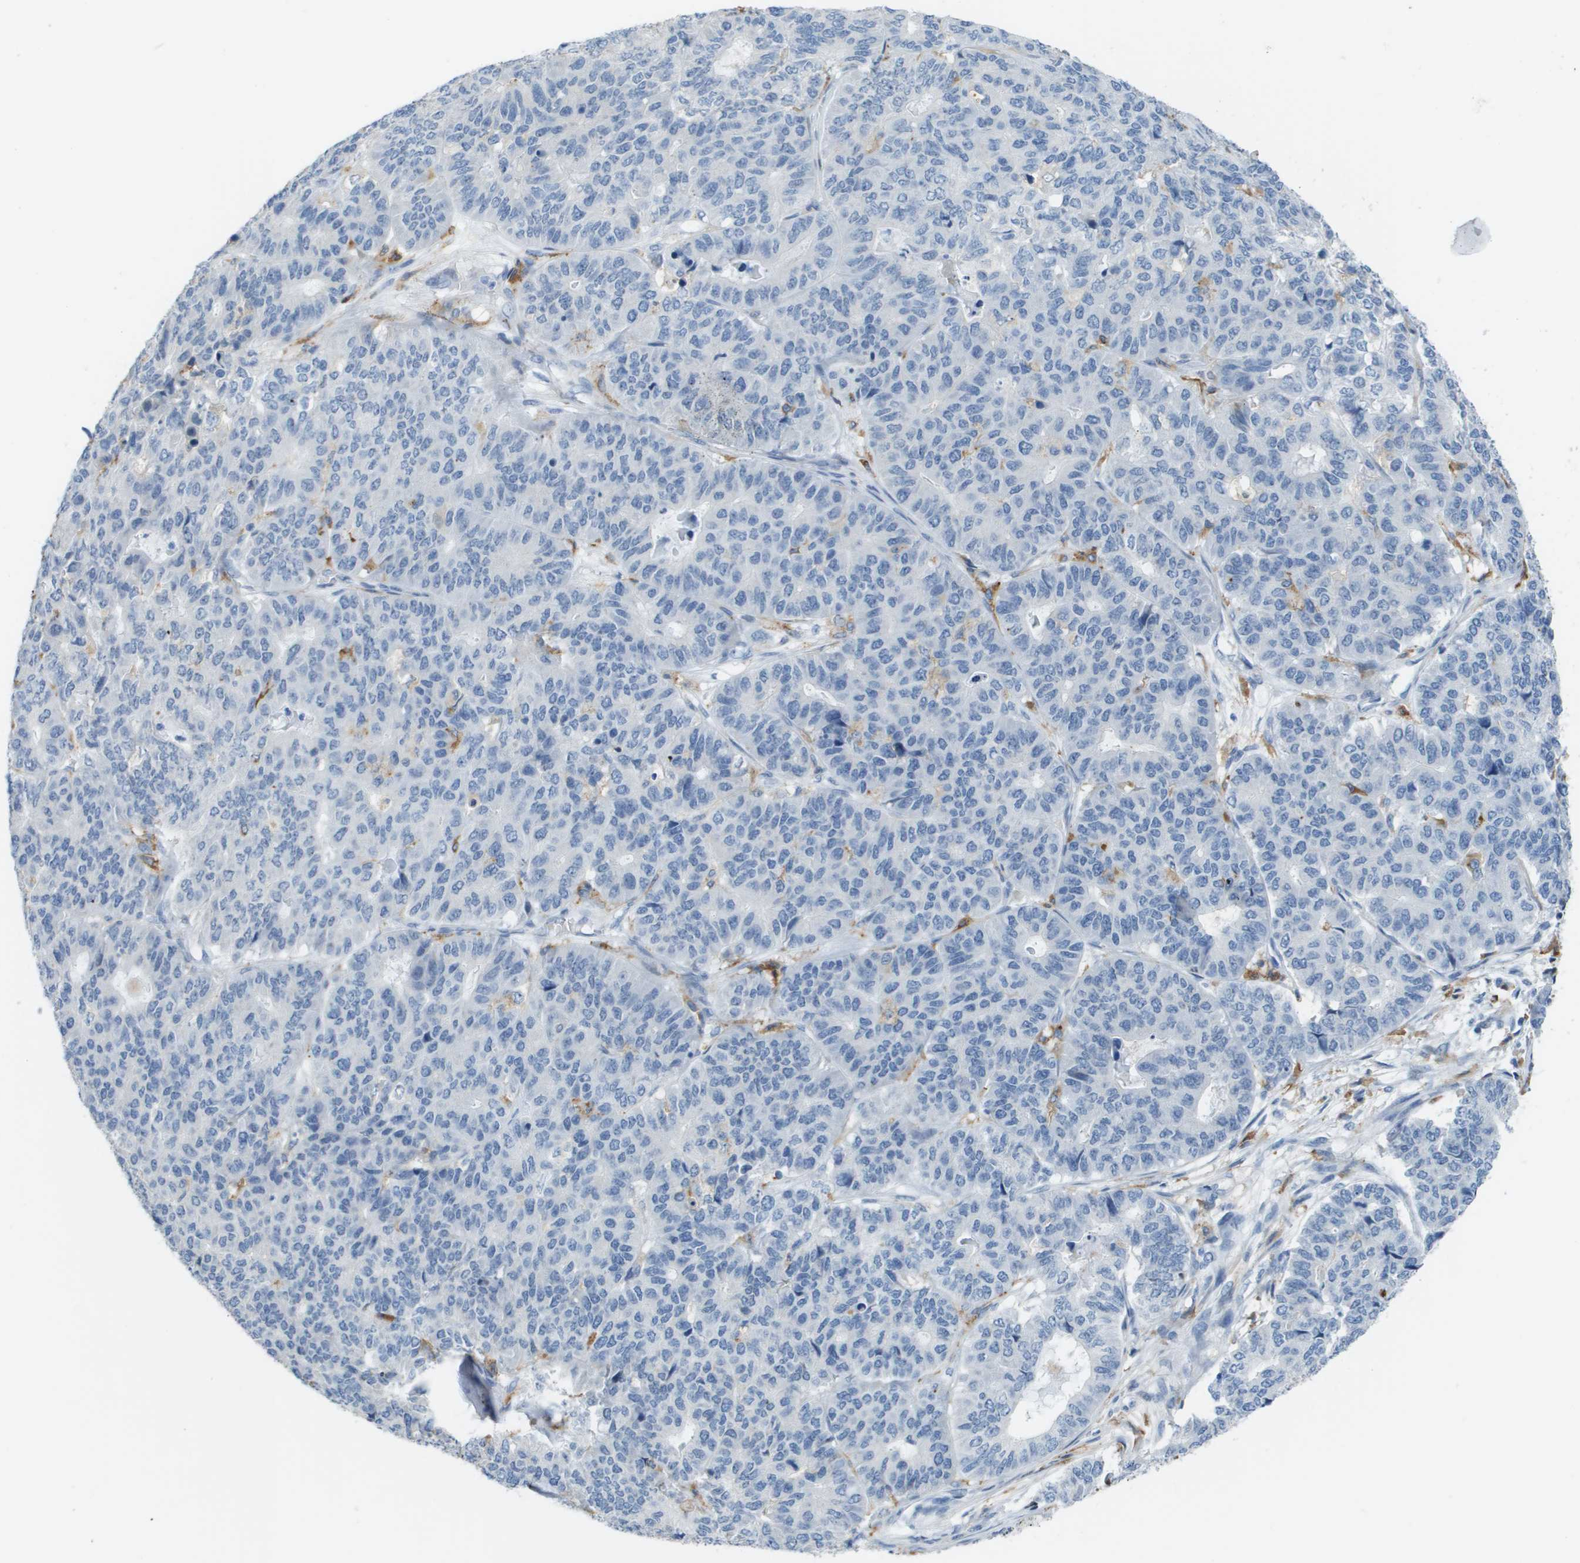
{"staining": {"intensity": "negative", "quantity": "none", "location": "none"}, "tissue": "pancreatic cancer", "cell_type": "Tumor cells", "image_type": "cancer", "snomed": [{"axis": "morphology", "description": "Adenocarcinoma, NOS"}, {"axis": "topography", "description": "Pancreas"}], "caption": "An IHC histopathology image of pancreatic cancer is shown. There is no staining in tumor cells of pancreatic cancer.", "gene": "ZBTB43", "patient": {"sex": "male", "age": 50}}